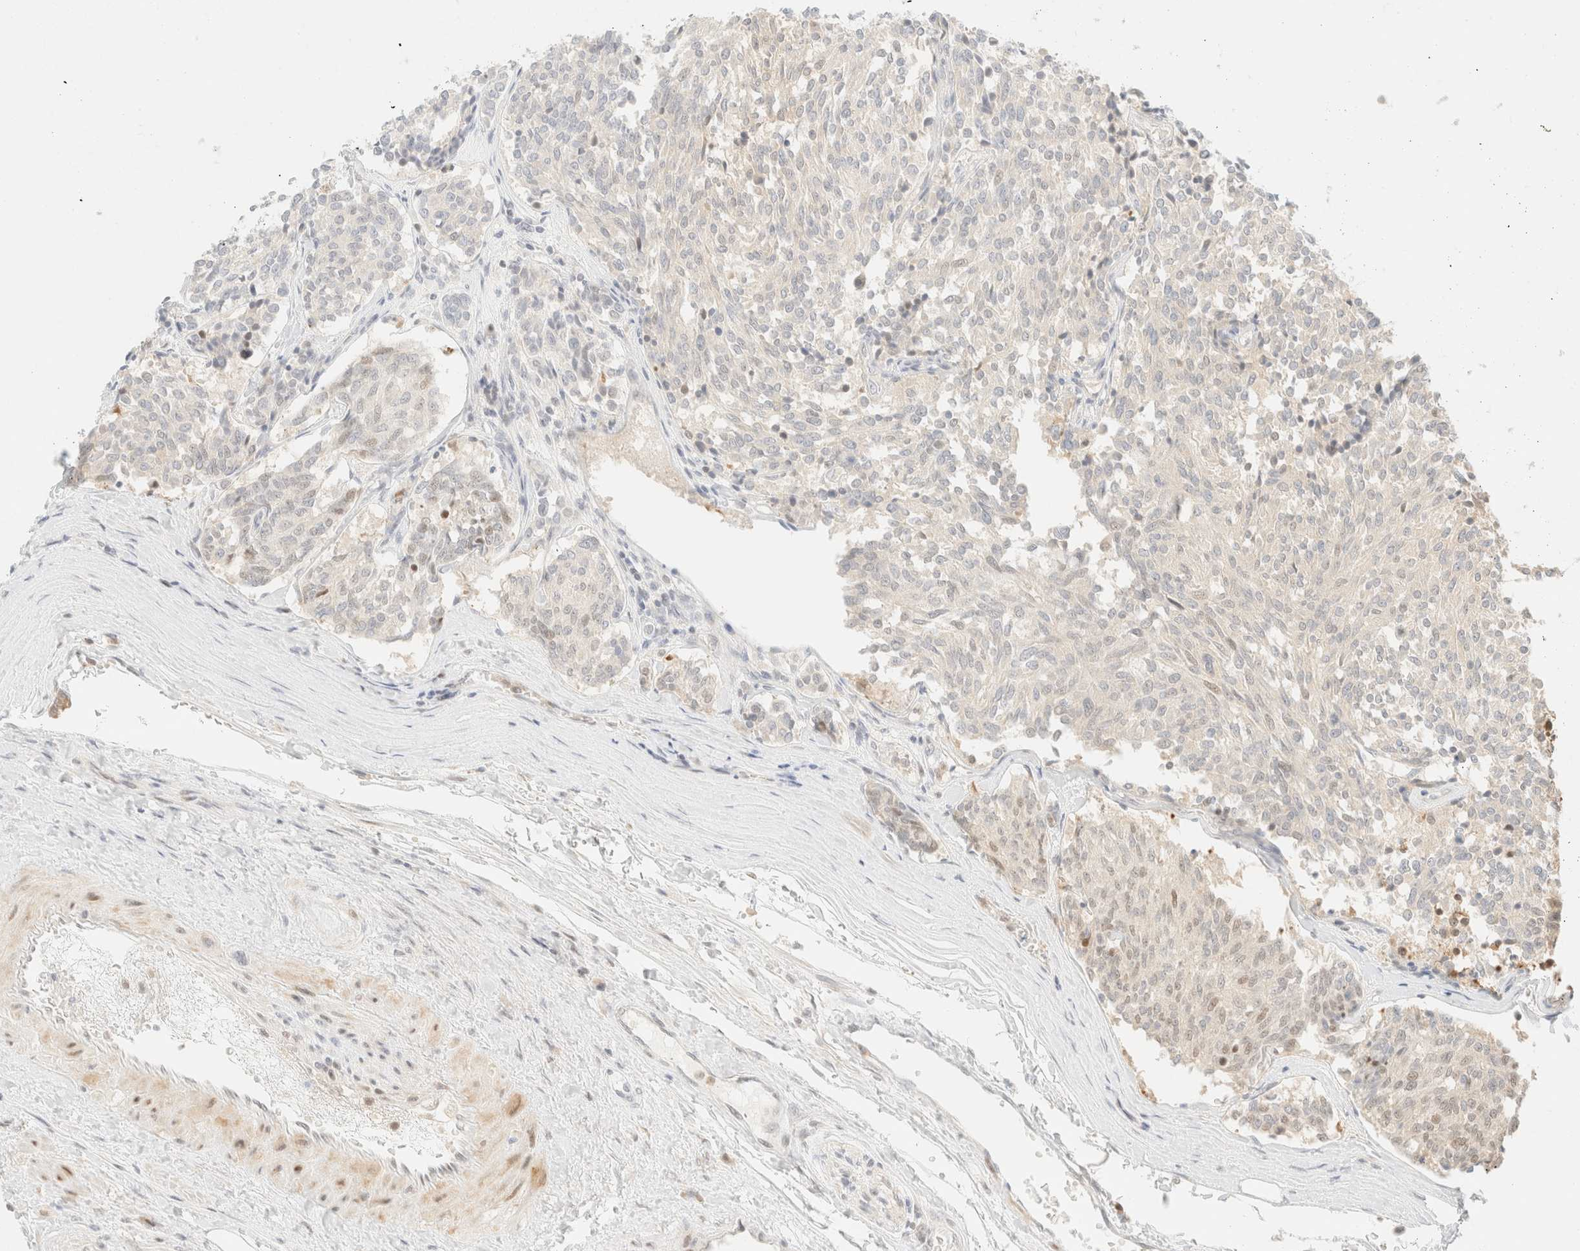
{"staining": {"intensity": "weak", "quantity": "<25%", "location": "nuclear"}, "tissue": "carcinoid", "cell_type": "Tumor cells", "image_type": "cancer", "snomed": [{"axis": "morphology", "description": "Carcinoid, malignant, NOS"}, {"axis": "topography", "description": "Pancreas"}], "caption": "High magnification brightfield microscopy of carcinoid (malignant) stained with DAB (3,3'-diaminobenzidine) (brown) and counterstained with hematoxylin (blue): tumor cells show no significant positivity. Brightfield microscopy of IHC stained with DAB (brown) and hematoxylin (blue), captured at high magnification.", "gene": "TSR1", "patient": {"sex": "female", "age": 54}}